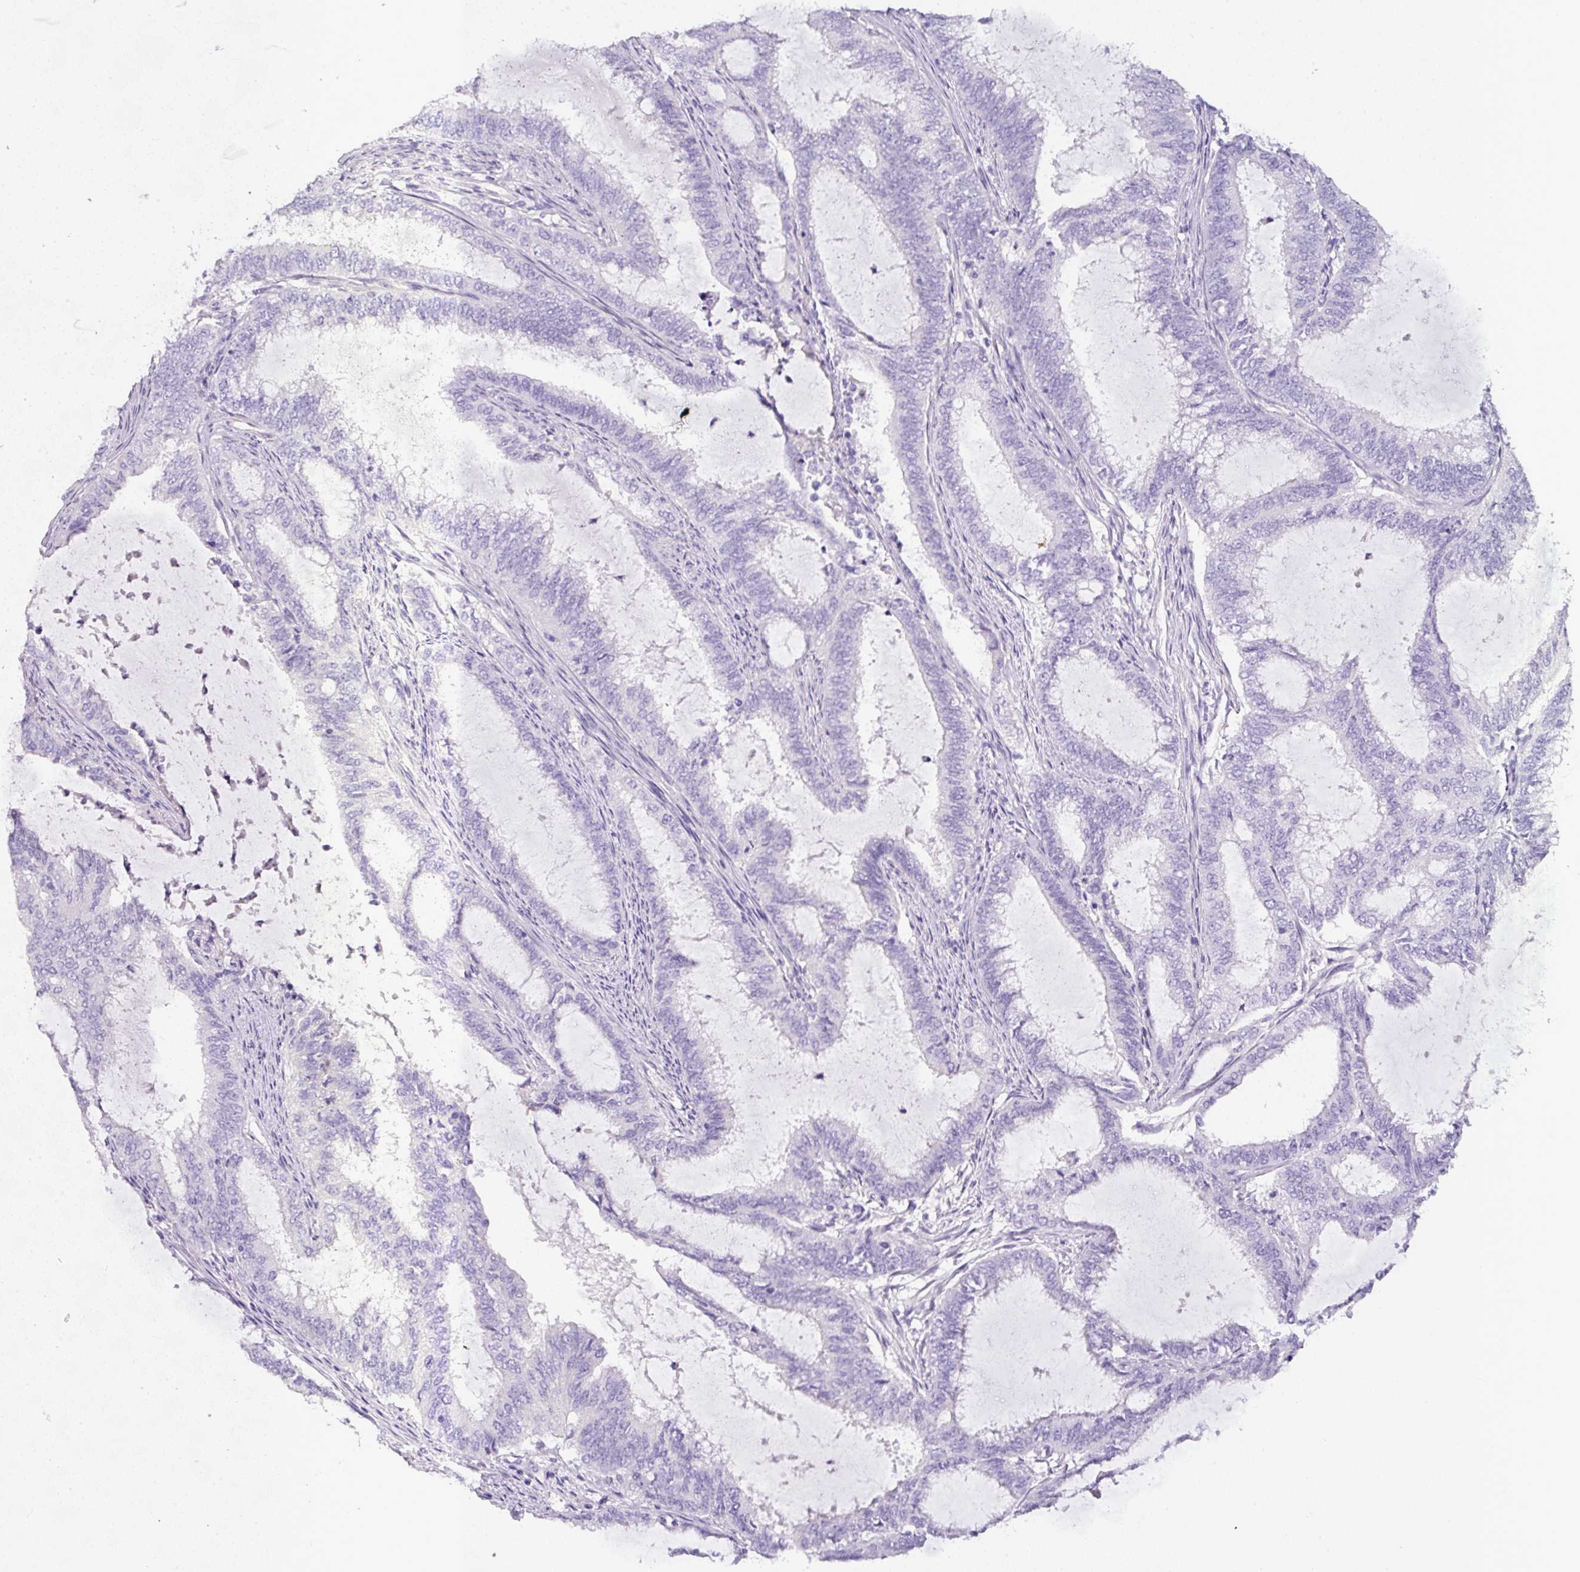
{"staining": {"intensity": "negative", "quantity": "none", "location": "none"}, "tissue": "endometrial cancer", "cell_type": "Tumor cells", "image_type": "cancer", "snomed": [{"axis": "morphology", "description": "Adenocarcinoma, NOS"}, {"axis": "topography", "description": "Endometrium"}], "caption": "Tumor cells show no significant expression in endometrial cancer. The staining is performed using DAB (3,3'-diaminobenzidine) brown chromogen with nuclei counter-stained in using hematoxylin.", "gene": "OR14A2", "patient": {"sex": "female", "age": 51}}